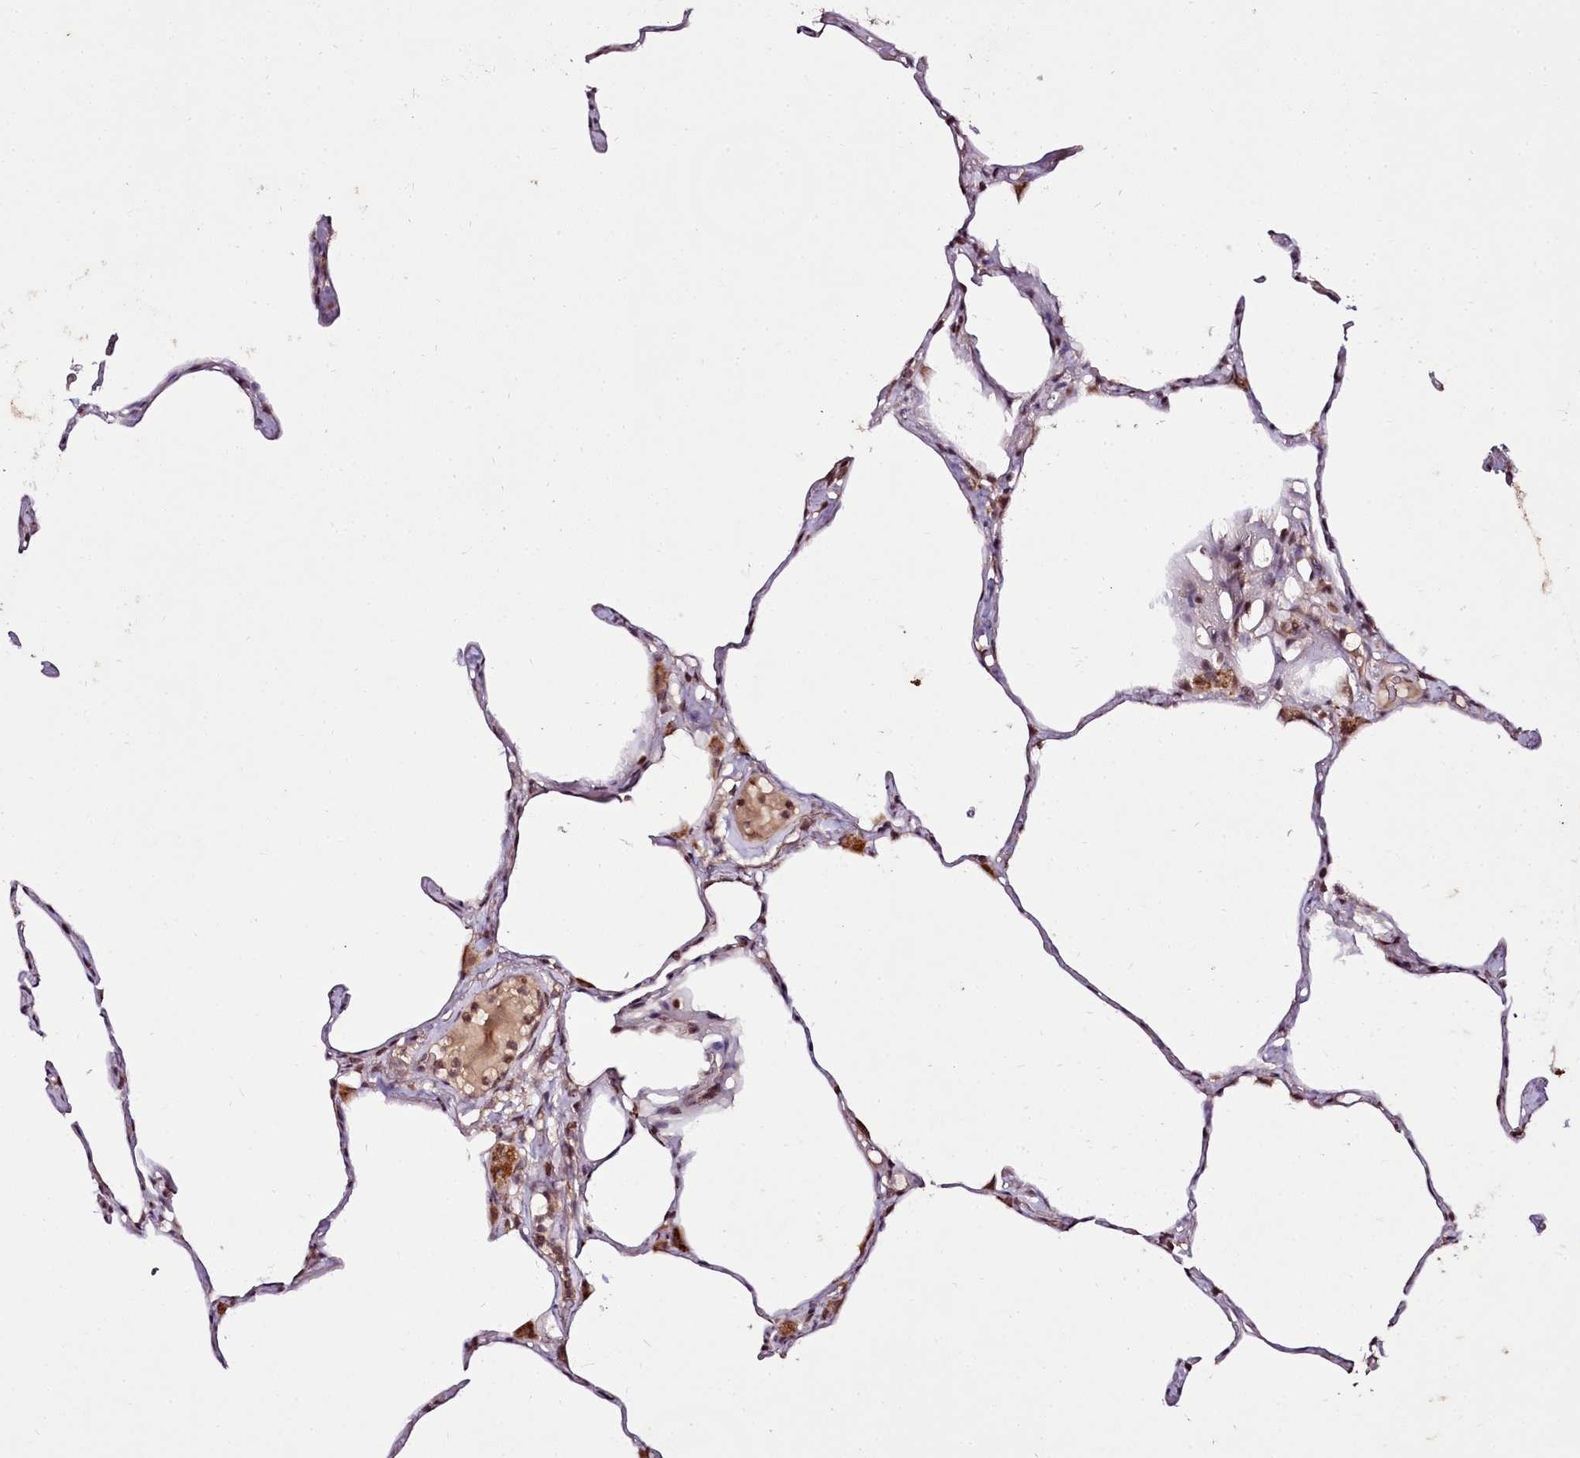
{"staining": {"intensity": "weak", "quantity": "<25%", "location": "cytoplasmic/membranous"}, "tissue": "lung", "cell_type": "Alveolar cells", "image_type": "normal", "snomed": [{"axis": "morphology", "description": "Normal tissue, NOS"}, {"axis": "topography", "description": "Lung"}], "caption": "Alveolar cells show no significant protein staining in benign lung. (Brightfield microscopy of DAB IHC at high magnification).", "gene": "EDIL3", "patient": {"sex": "male", "age": 65}}